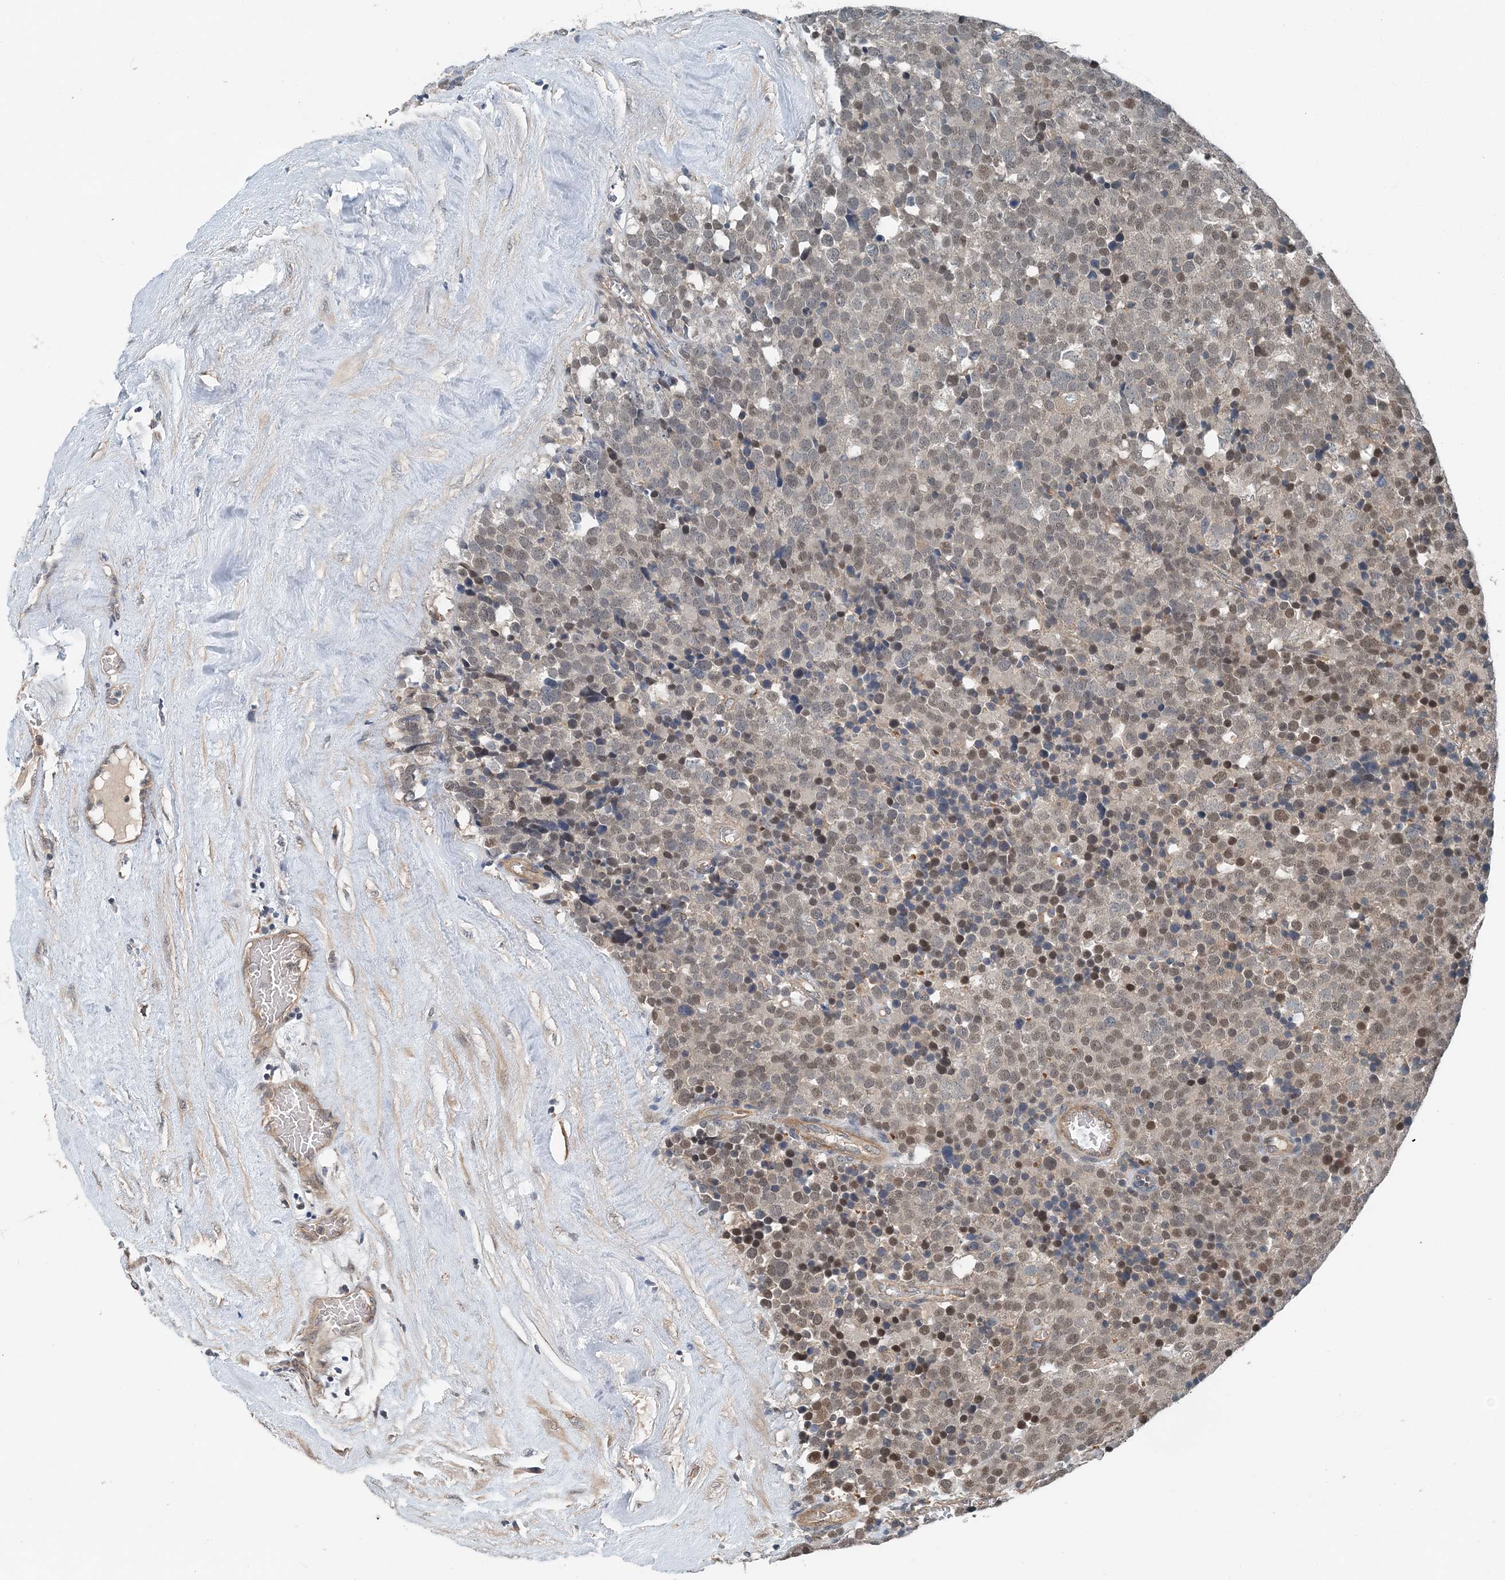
{"staining": {"intensity": "moderate", "quantity": "25%-75%", "location": "nuclear"}, "tissue": "testis cancer", "cell_type": "Tumor cells", "image_type": "cancer", "snomed": [{"axis": "morphology", "description": "Seminoma, NOS"}, {"axis": "topography", "description": "Testis"}], "caption": "A high-resolution micrograph shows immunohistochemistry (IHC) staining of testis cancer, which shows moderate nuclear expression in about 25%-75% of tumor cells.", "gene": "SMPD3", "patient": {"sex": "male", "age": 71}}